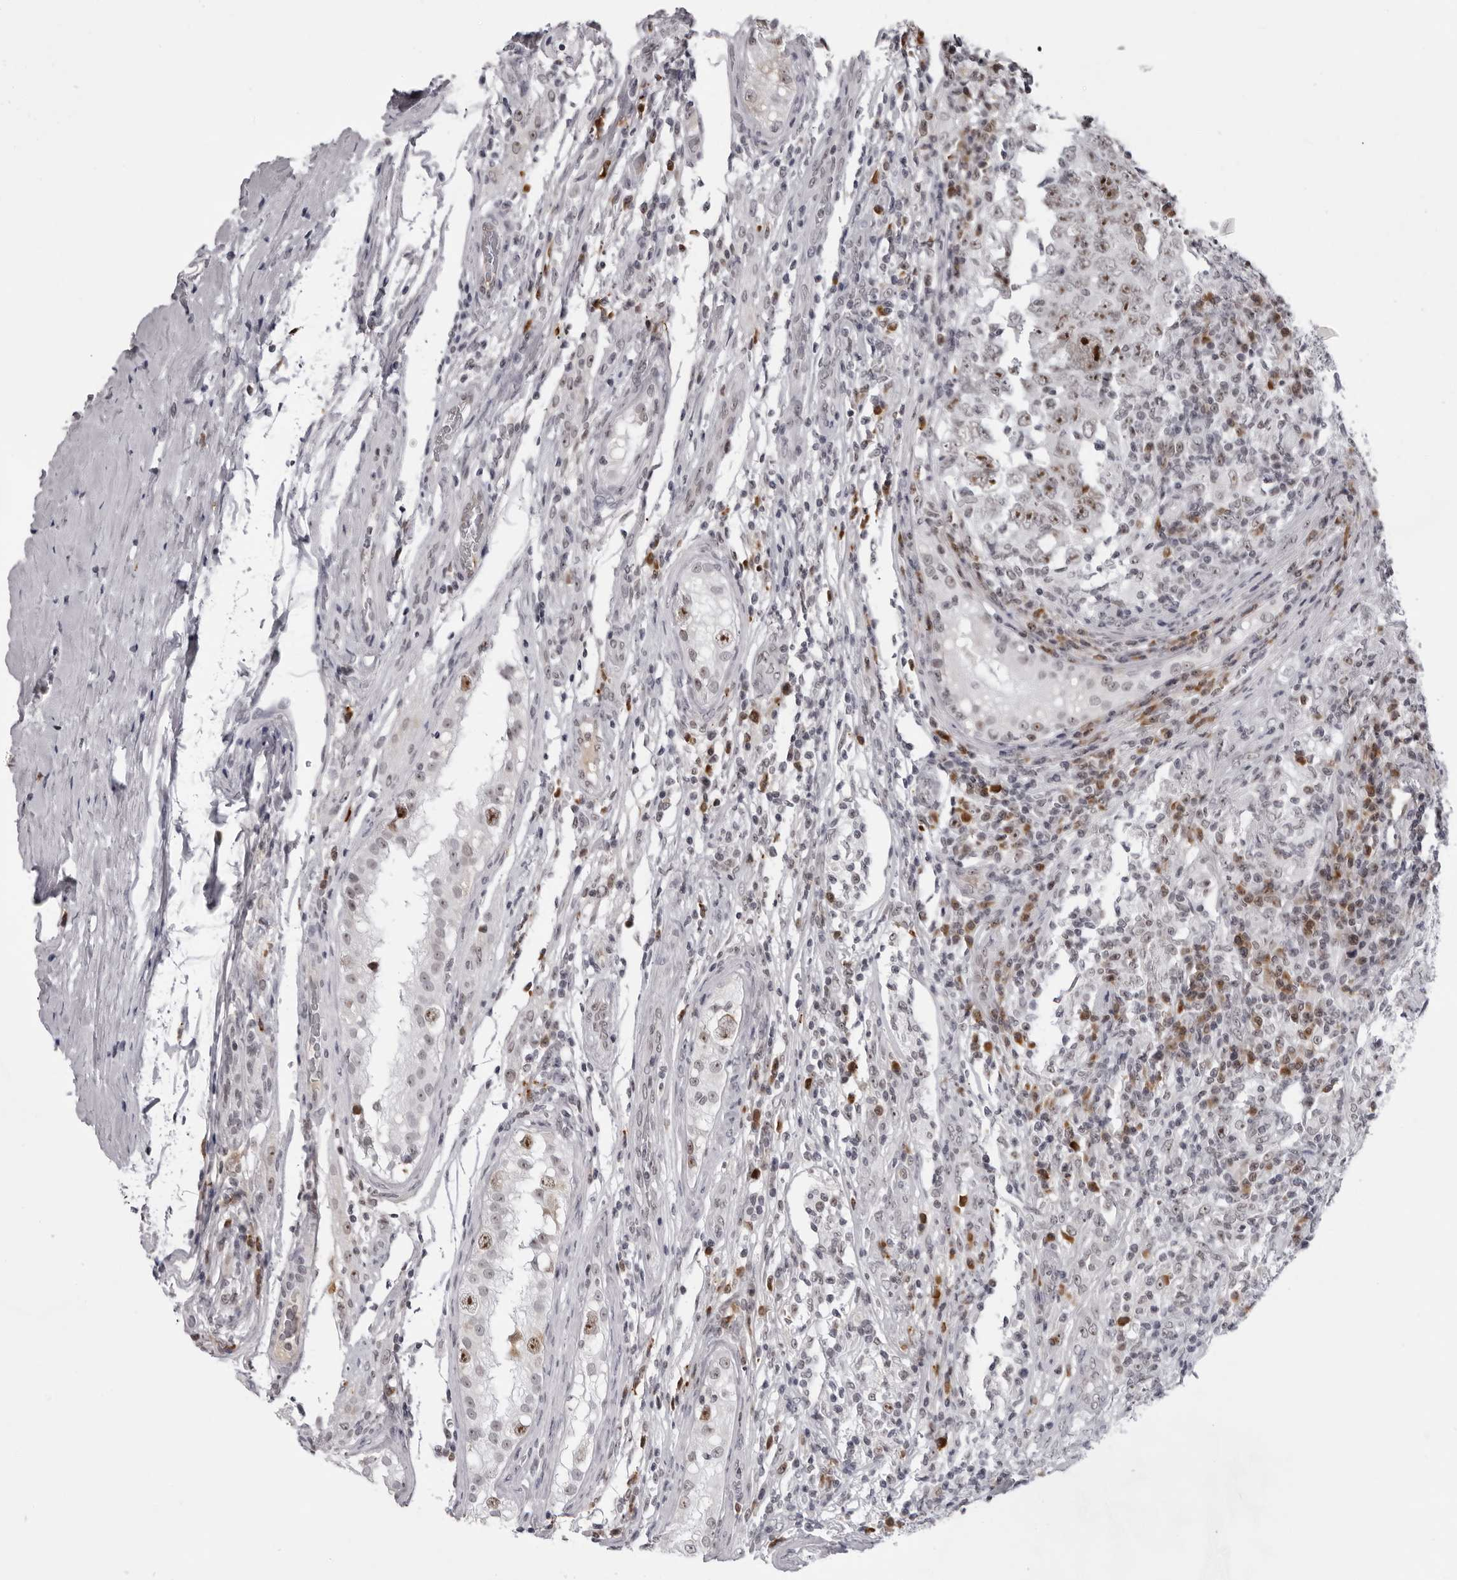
{"staining": {"intensity": "strong", "quantity": ">75%", "location": "nuclear"}, "tissue": "testis cancer", "cell_type": "Tumor cells", "image_type": "cancer", "snomed": [{"axis": "morphology", "description": "Carcinoma, Embryonal, NOS"}, {"axis": "topography", "description": "Testis"}], "caption": "Testis embryonal carcinoma stained for a protein (brown) reveals strong nuclear positive expression in approximately >75% of tumor cells.", "gene": "EXOSC10", "patient": {"sex": "male", "age": 26}}